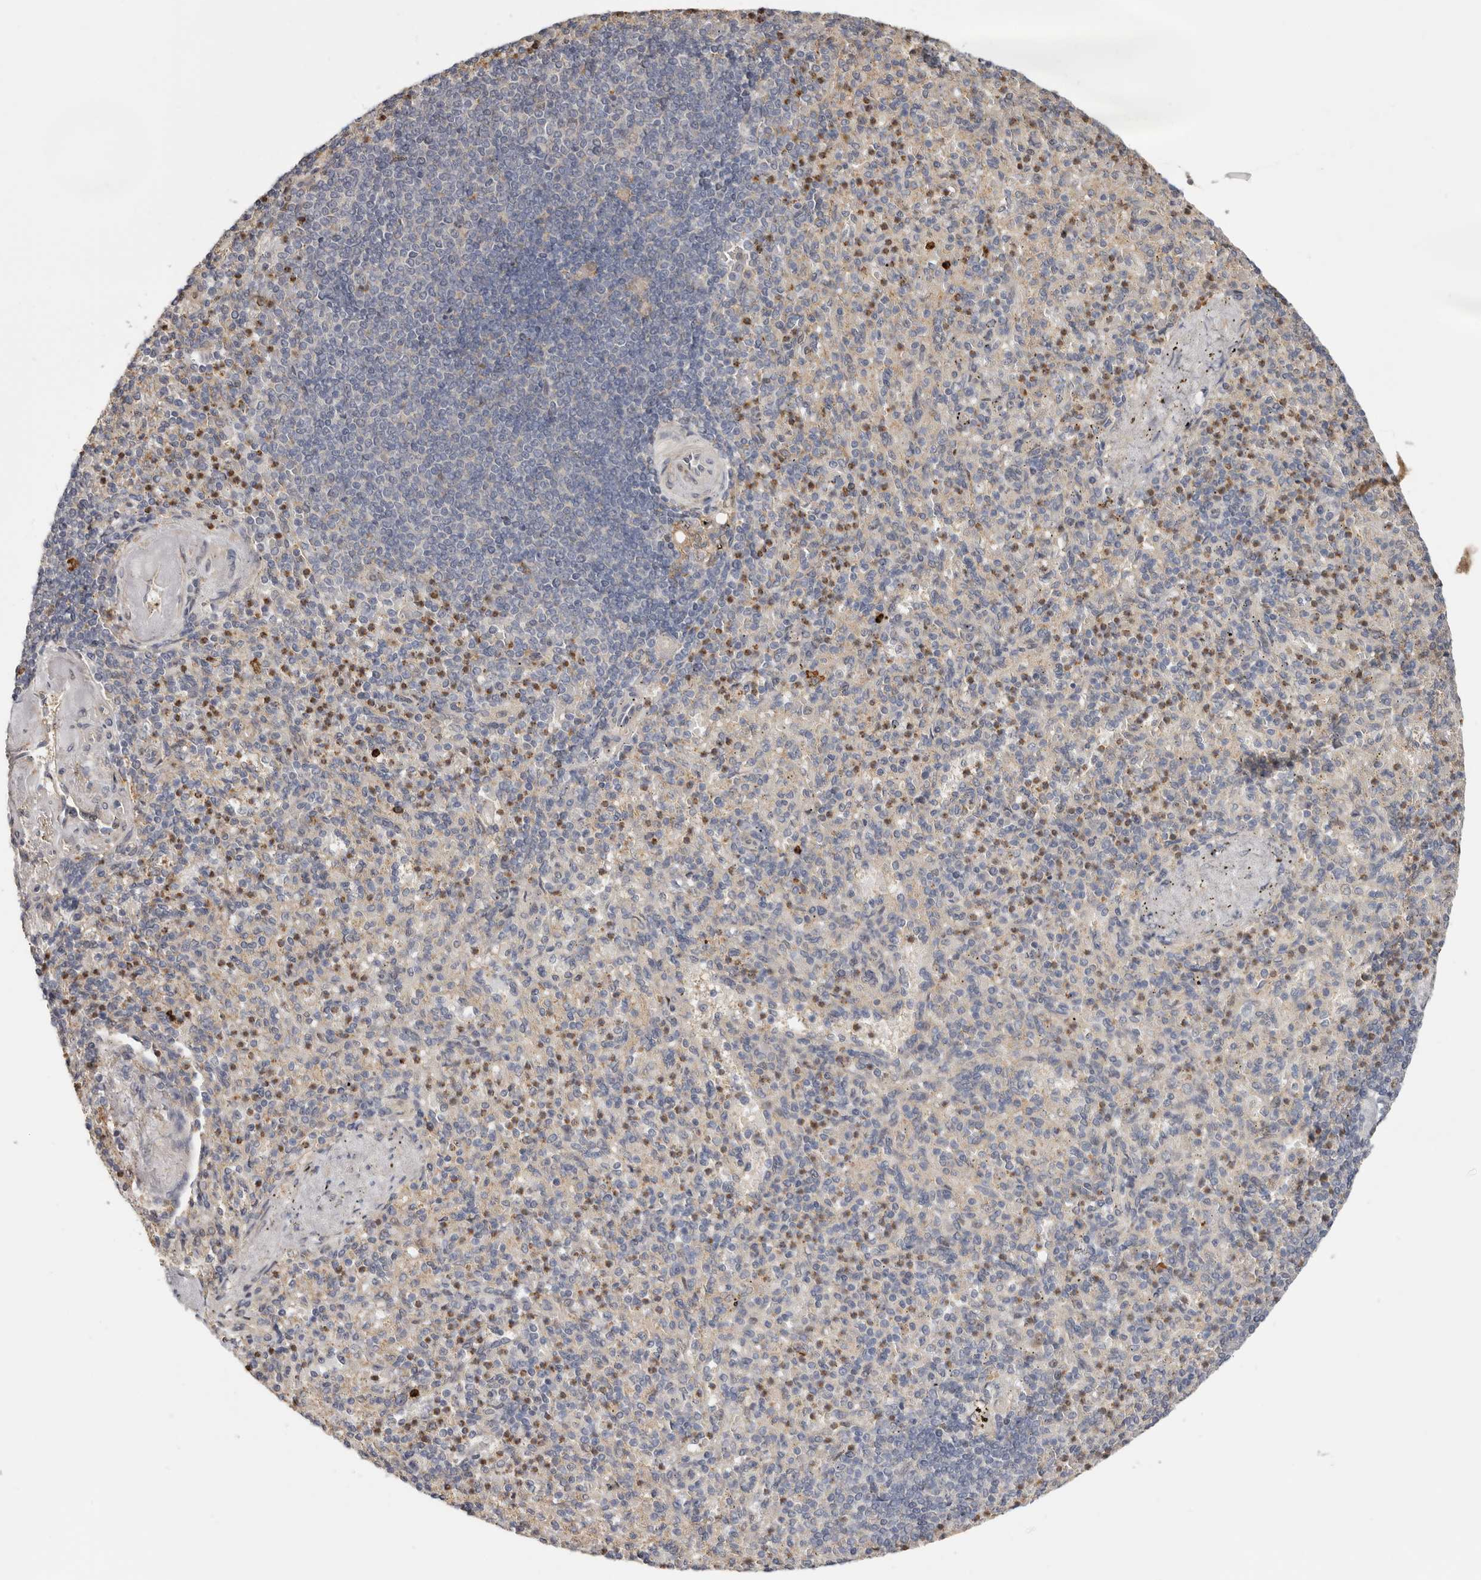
{"staining": {"intensity": "moderate", "quantity": "<25%", "location": "cytoplasmic/membranous"}, "tissue": "spleen", "cell_type": "Cells in red pulp", "image_type": "normal", "snomed": [{"axis": "morphology", "description": "Normal tissue, NOS"}, {"axis": "topography", "description": "Spleen"}], "caption": "Immunohistochemistry micrograph of unremarkable human spleen stained for a protein (brown), which demonstrates low levels of moderate cytoplasmic/membranous expression in approximately <25% of cells in red pulp.", "gene": "MSRB2", "patient": {"sex": "female", "age": 74}}